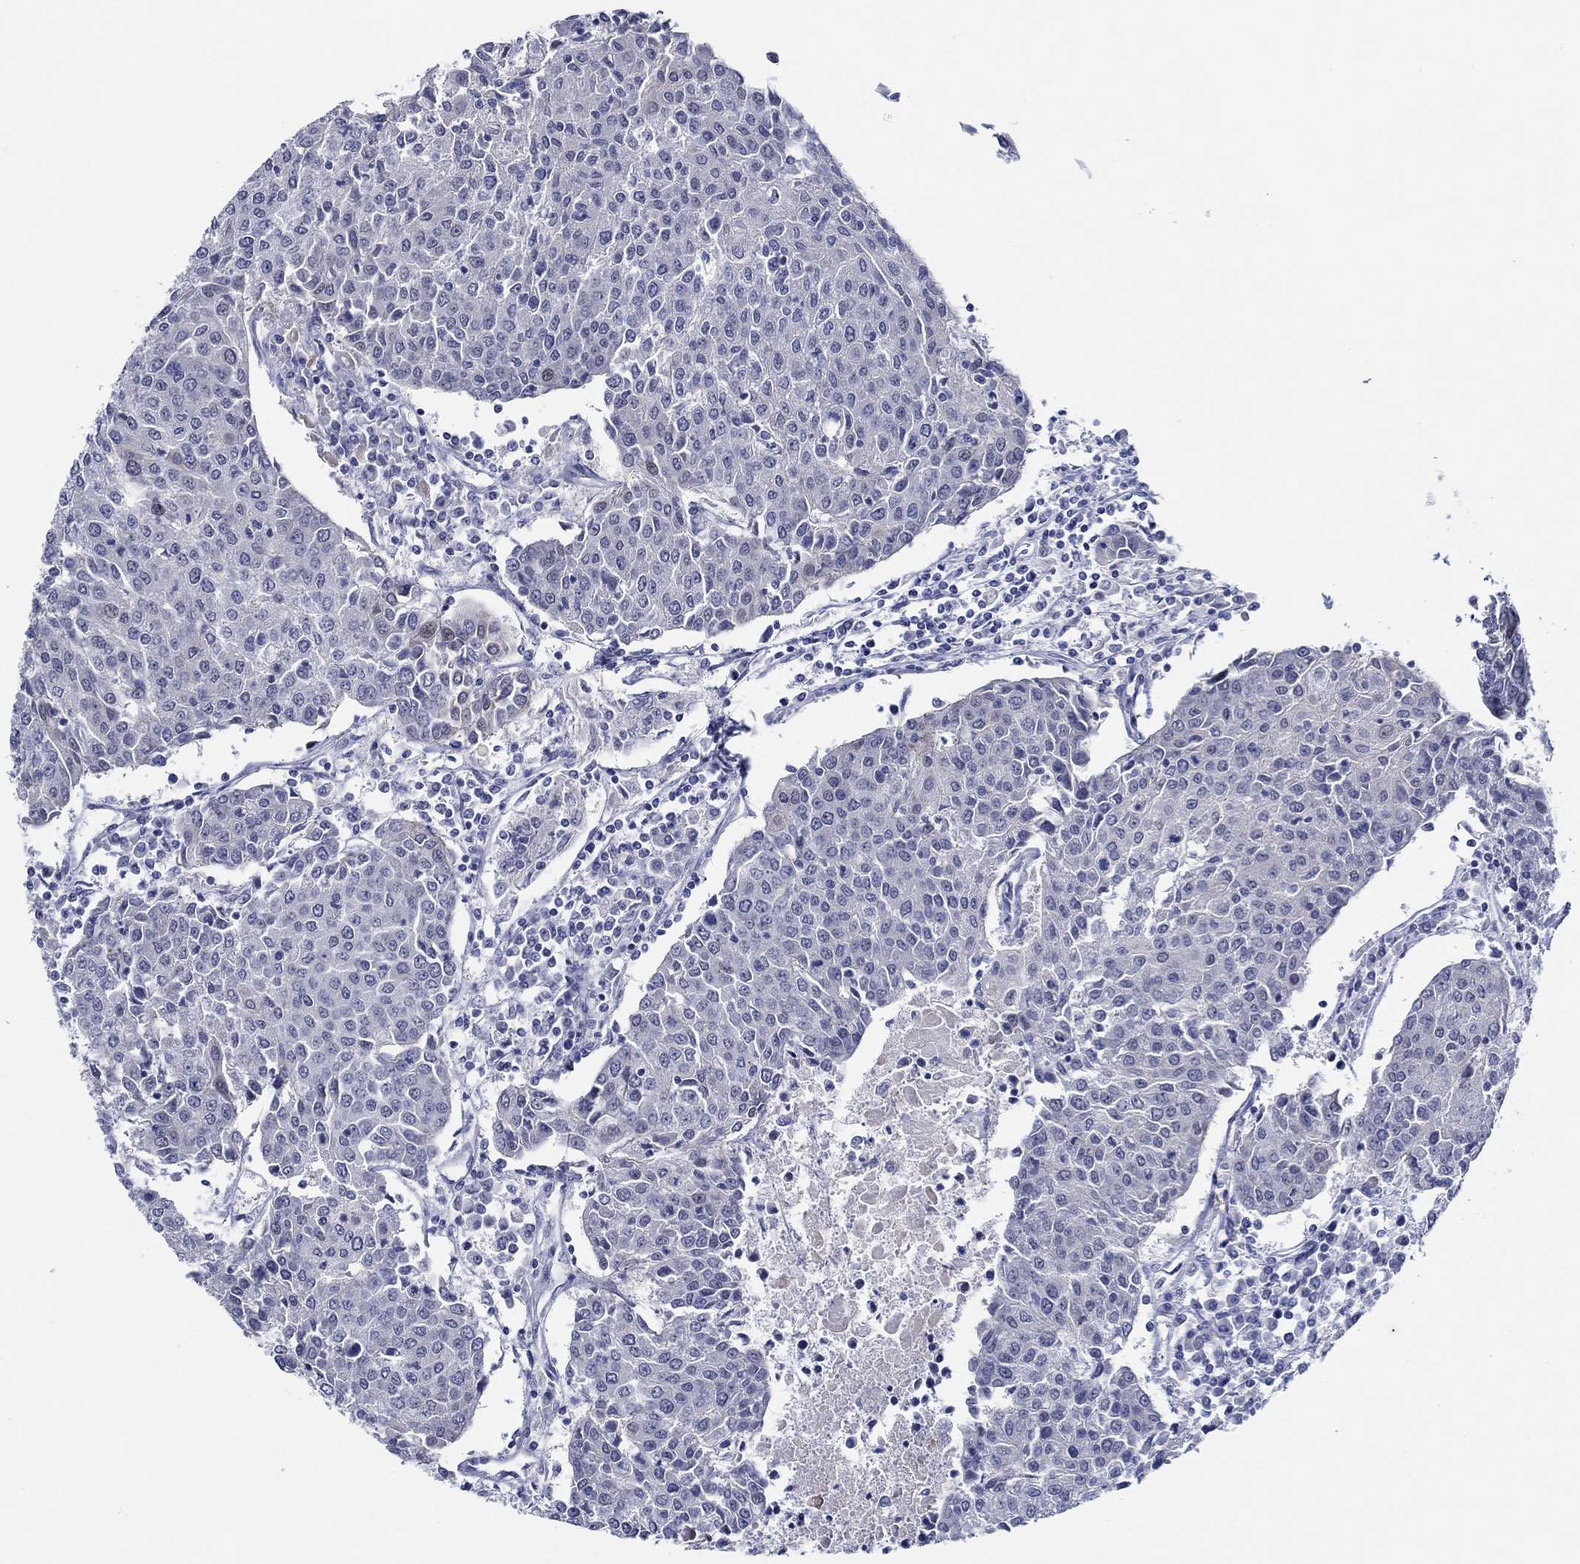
{"staining": {"intensity": "negative", "quantity": "none", "location": "none"}, "tissue": "urothelial cancer", "cell_type": "Tumor cells", "image_type": "cancer", "snomed": [{"axis": "morphology", "description": "Urothelial carcinoma, High grade"}, {"axis": "topography", "description": "Urinary bladder"}], "caption": "A high-resolution photomicrograph shows immunohistochemistry staining of urothelial carcinoma (high-grade), which displays no significant expression in tumor cells. Brightfield microscopy of immunohistochemistry stained with DAB (3,3'-diaminobenzidine) (brown) and hematoxylin (blue), captured at high magnification.", "gene": "SLC34A1", "patient": {"sex": "female", "age": 85}}